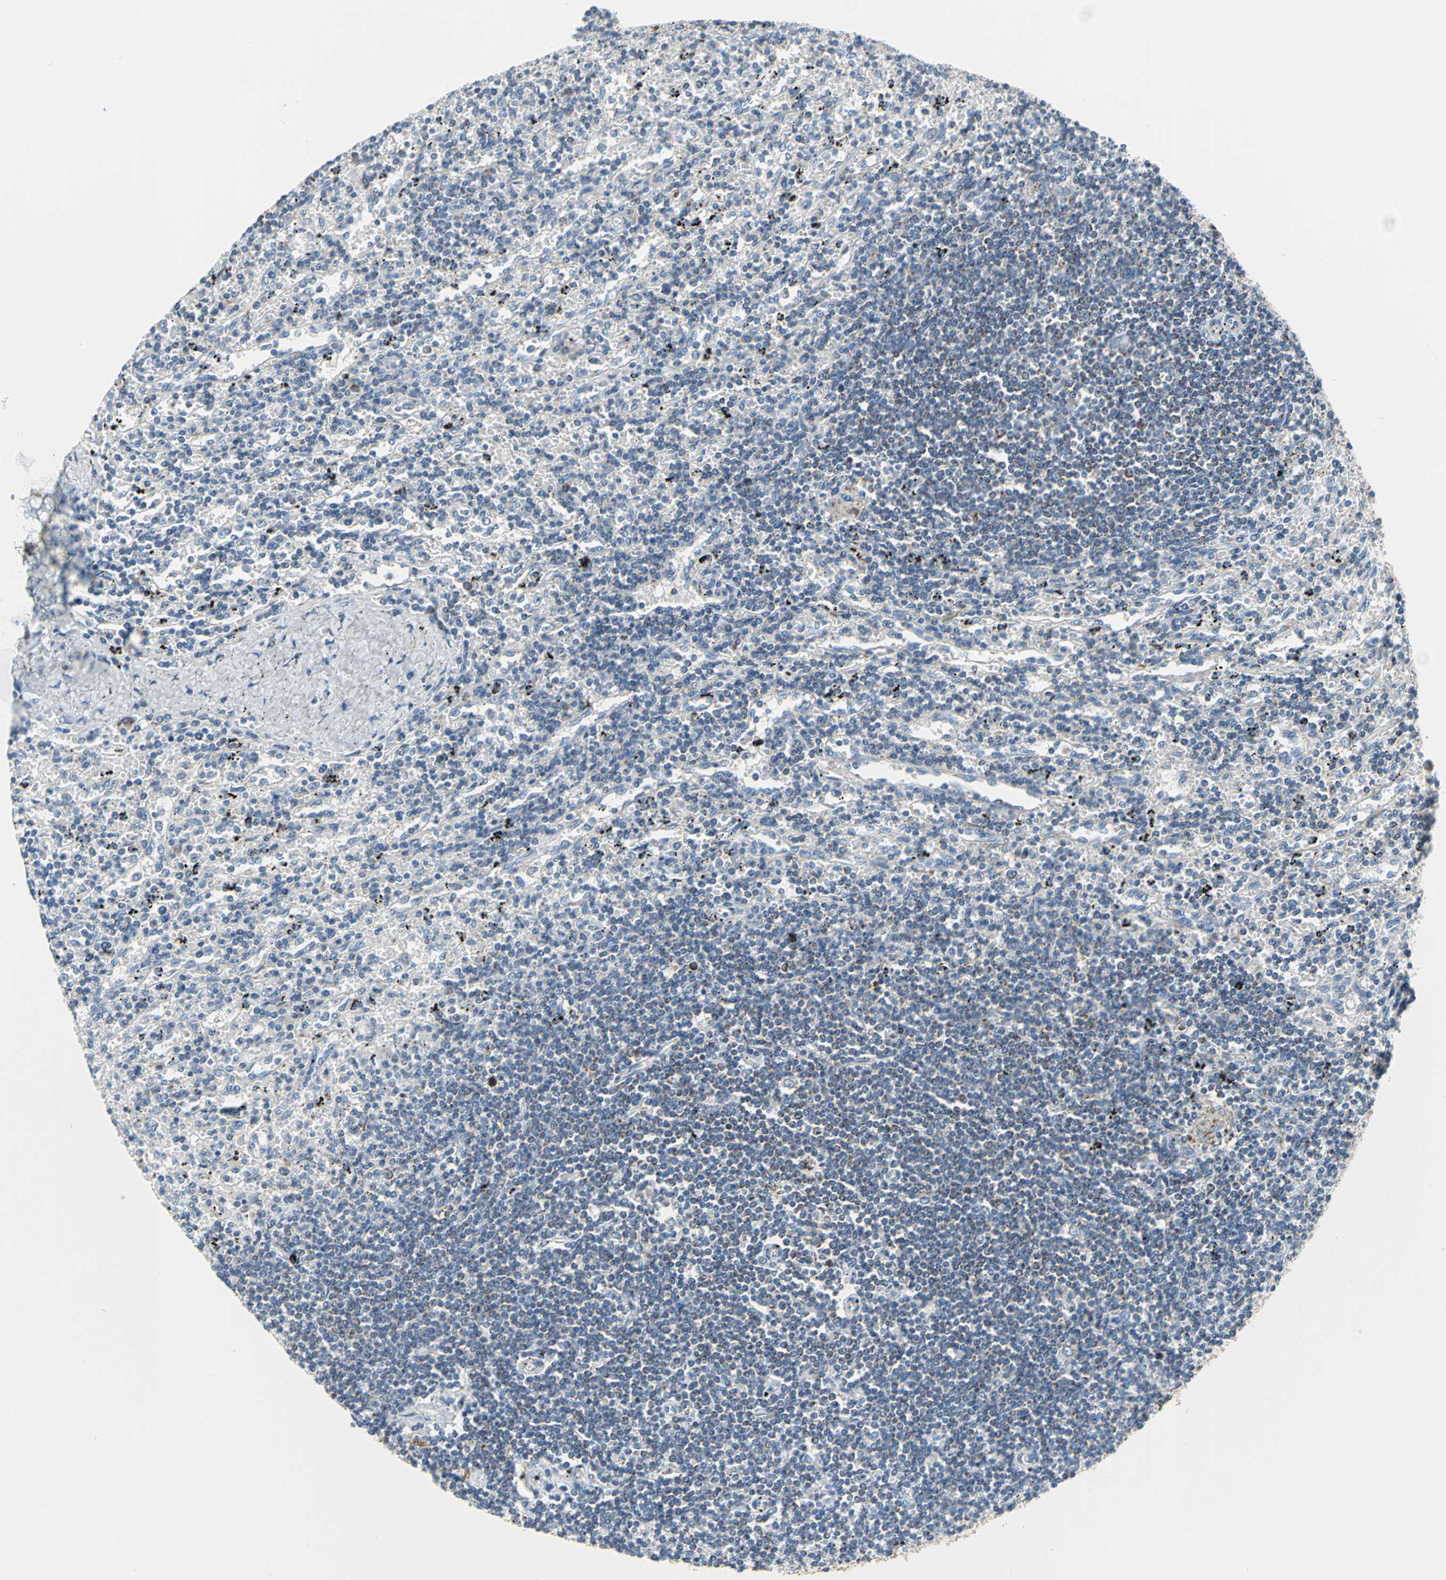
{"staining": {"intensity": "negative", "quantity": "none", "location": "none"}, "tissue": "lymphoma", "cell_type": "Tumor cells", "image_type": "cancer", "snomed": [{"axis": "morphology", "description": "Malignant lymphoma, non-Hodgkin's type, Low grade"}, {"axis": "topography", "description": "Spleen"}], "caption": "A high-resolution image shows immunohistochemistry staining of lymphoma, which shows no significant expression in tumor cells. (Brightfield microscopy of DAB (3,3'-diaminobenzidine) immunohistochemistry (IHC) at high magnification).", "gene": "NTRK1", "patient": {"sex": "male", "age": 76}}